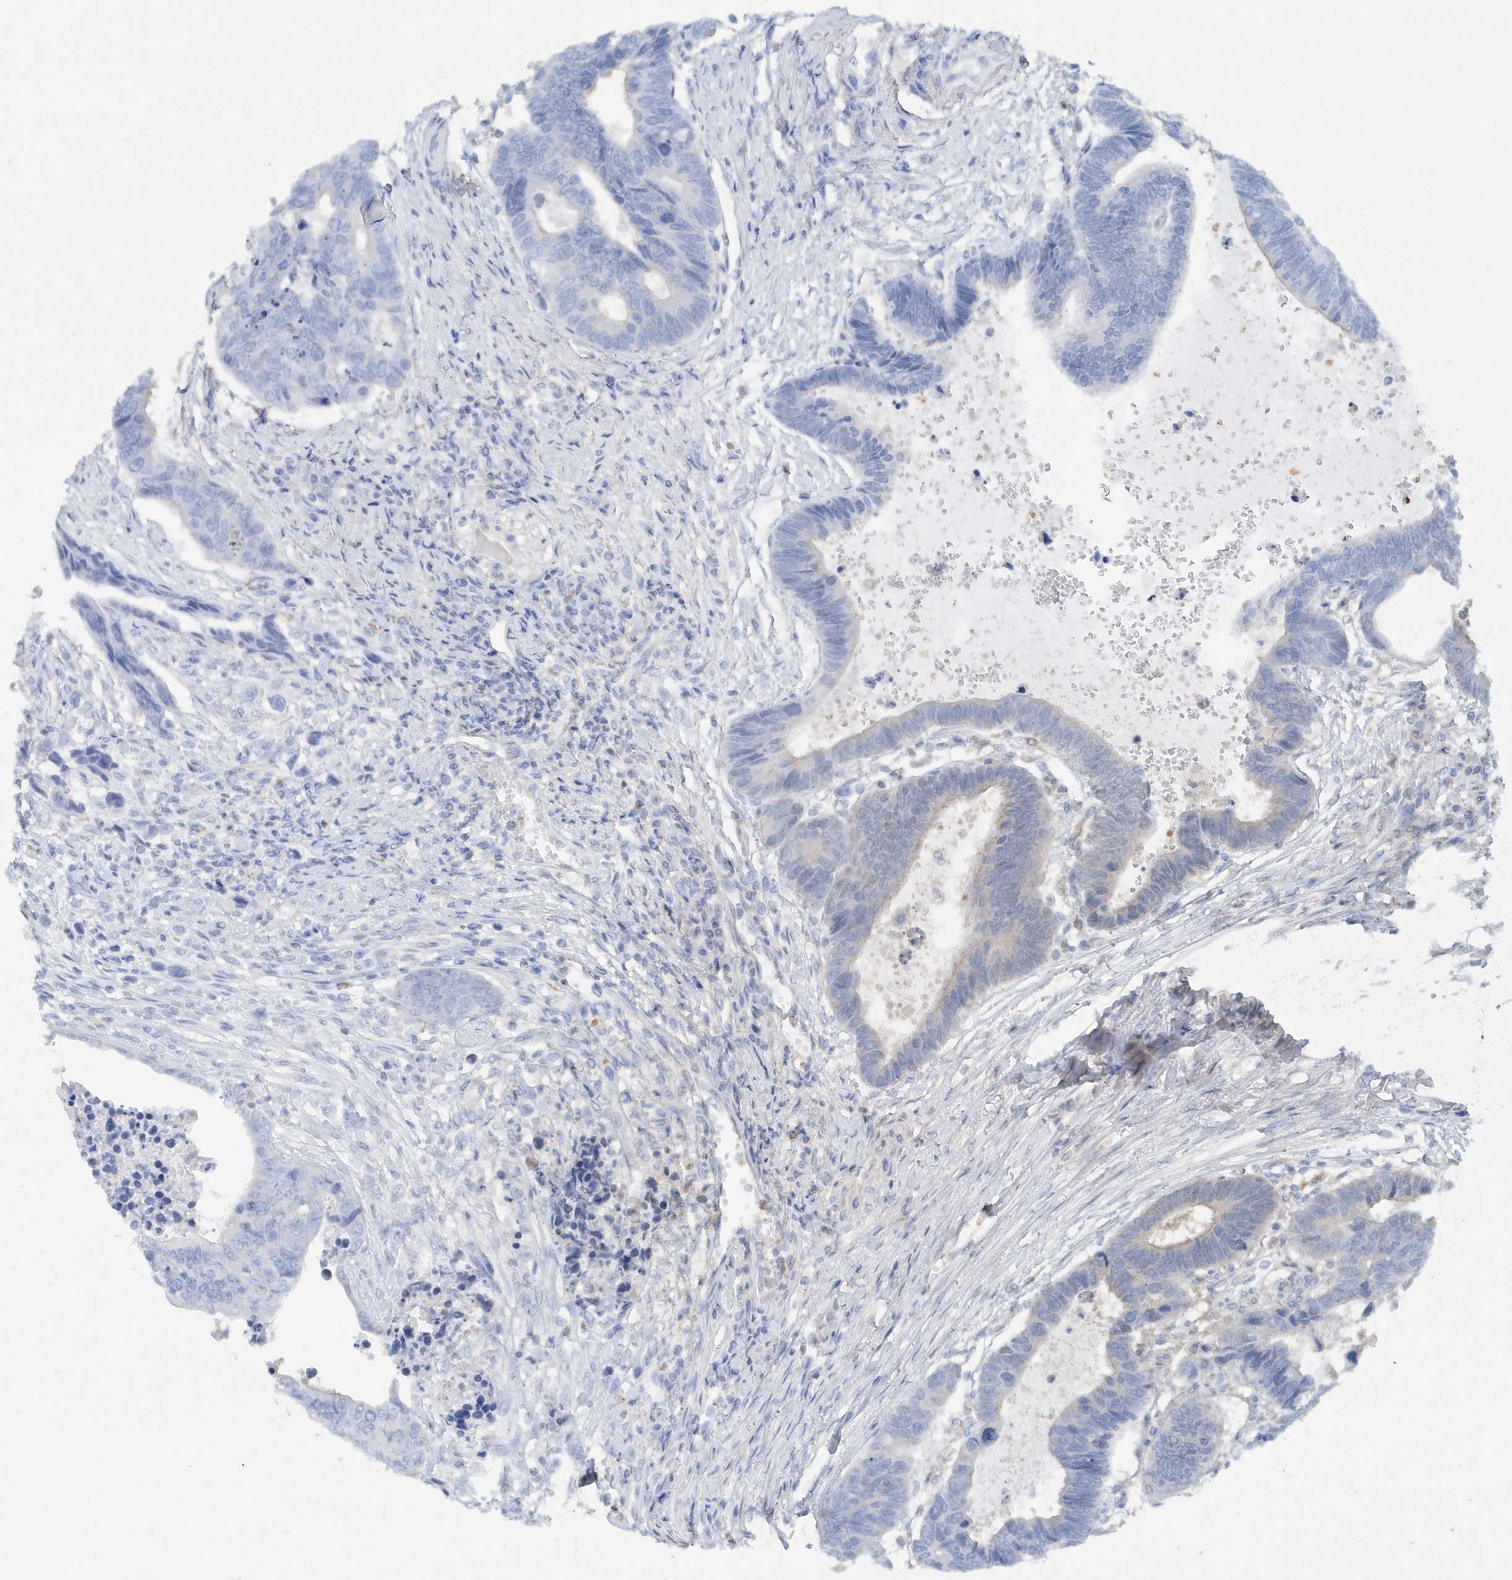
{"staining": {"intensity": "moderate", "quantity": "25%-75%", "location": "cytoplasmic/membranous"}, "tissue": "colorectal cancer", "cell_type": "Tumor cells", "image_type": "cancer", "snomed": [{"axis": "morphology", "description": "Adenocarcinoma, NOS"}, {"axis": "topography", "description": "Rectum"}], "caption": "Human colorectal cancer stained with a protein marker displays moderate staining in tumor cells.", "gene": "RNF7", "patient": {"sex": "male", "age": 84}}